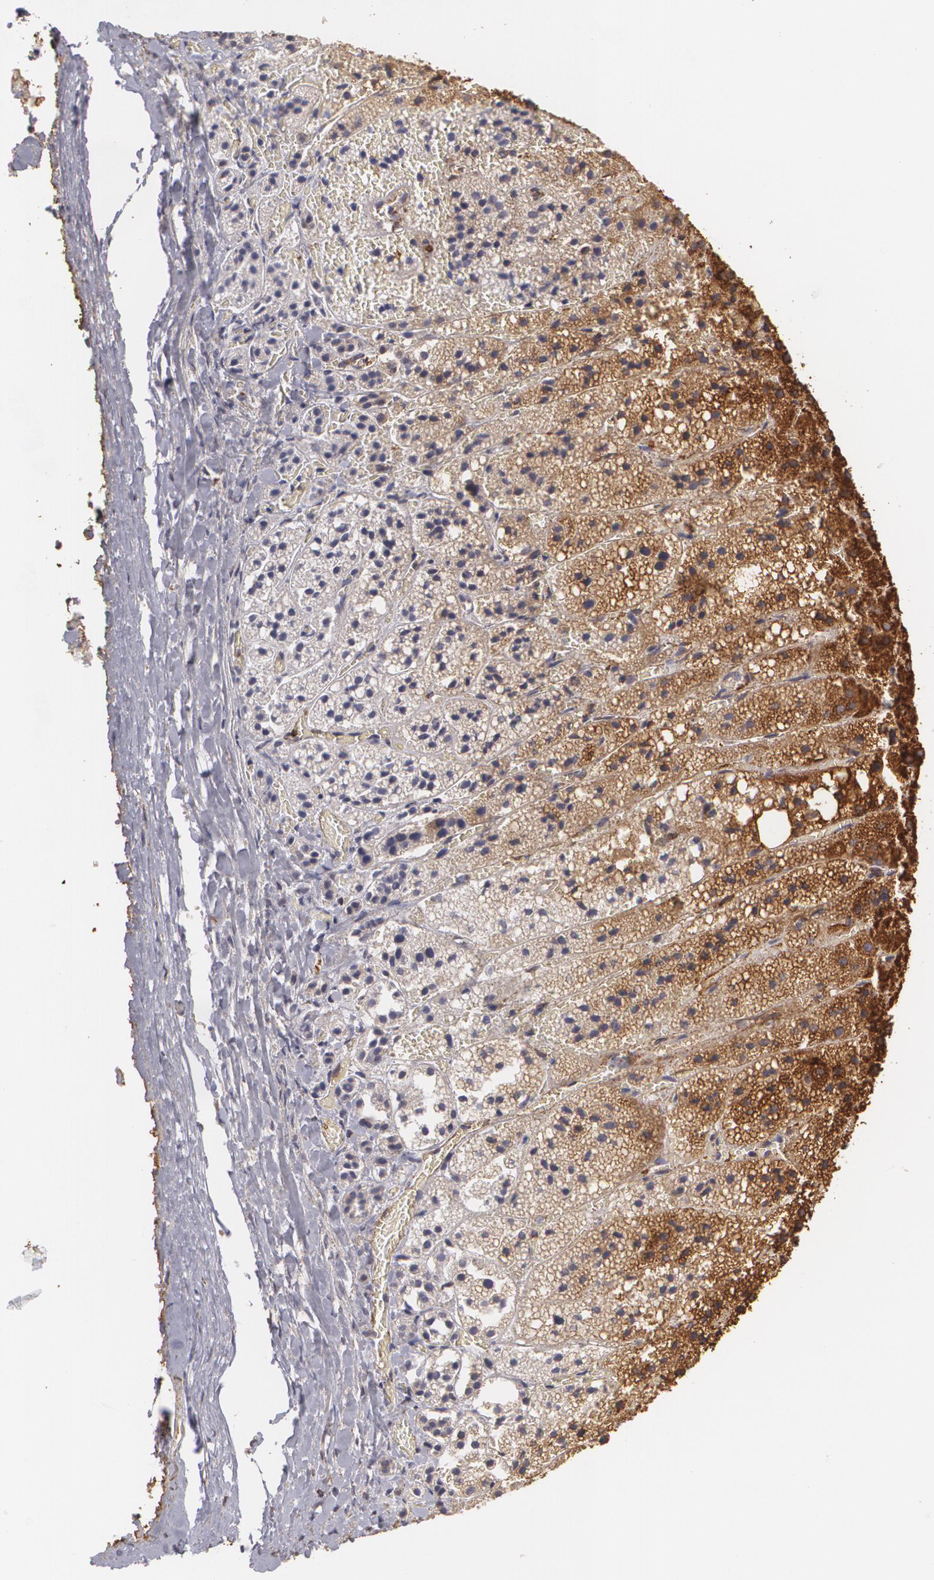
{"staining": {"intensity": "moderate", "quantity": "25%-75%", "location": "cytoplasmic/membranous"}, "tissue": "adrenal gland", "cell_type": "Glandular cells", "image_type": "normal", "snomed": [{"axis": "morphology", "description": "Normal tissue, NOS"}, {"axis": "topography", "description": "Adrenal gland"}], "caption": "A histopathology image of human adrenal gland stained for a protein reveals moderate cytoplasmic/membranous brown staining in glandular cells.", "gene": "CYB5R3", "patient": {"sex": "female", "age": 44}}